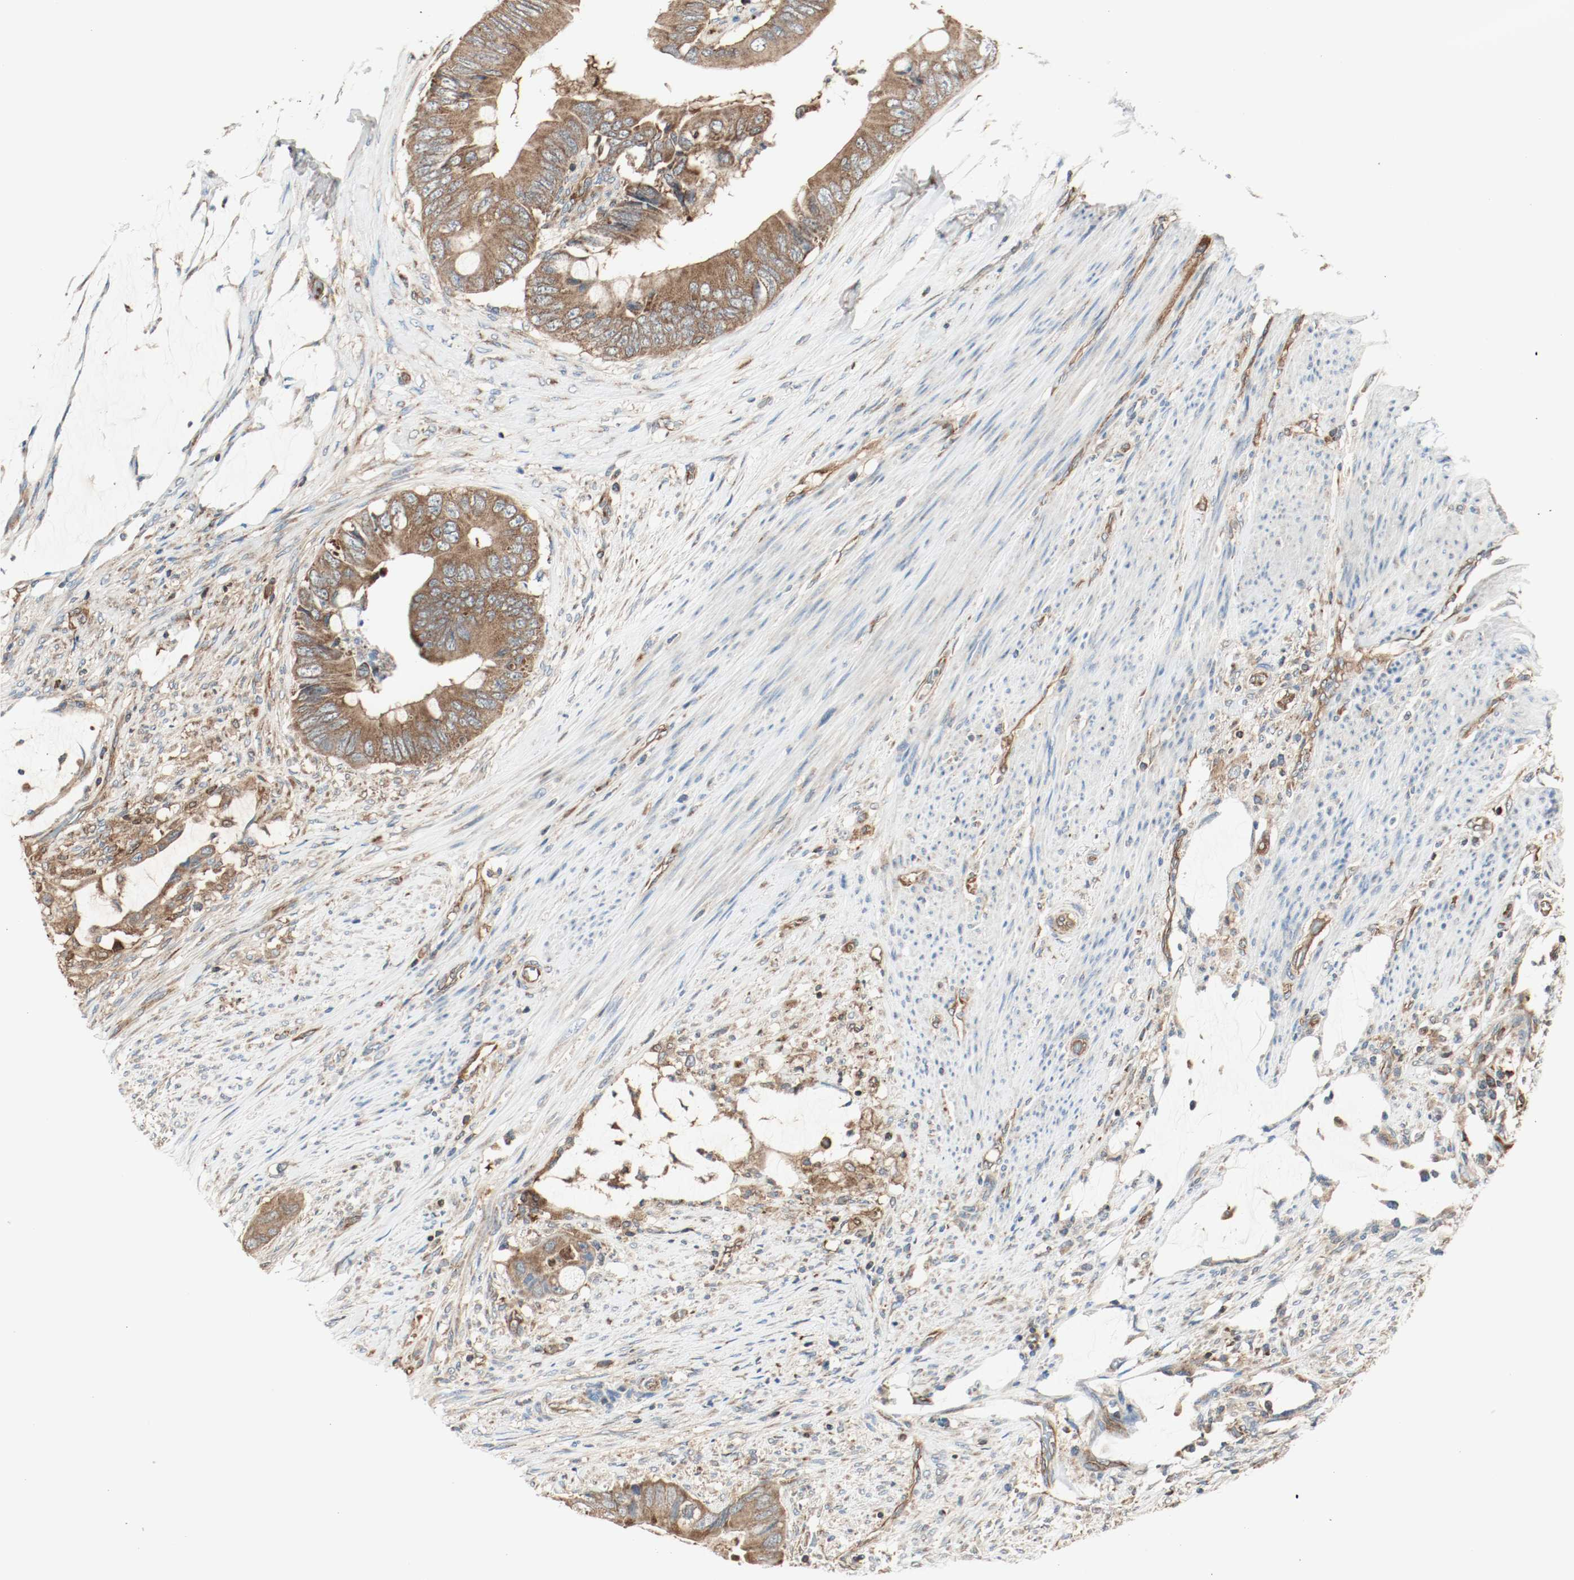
{"staining": {"intensity": "moderate", "quantity": ">75%", "location": "cytoplasmic/membranous"}, "tissue": "colorectal cancer", "cell_type": "Tumor cells", "image_type": "cancer", "snomed": [{"axis": "morphology", "description": "Adenocarcinoma, NOS"}, {"axis": "topography", "description": "Rectum"}], "caption": "This is an image of immunohistochemistry staining of colorectal cancer (adenocarcinoma), which shows moderate expression in the cytoplasmic/membranous of tumor cells.", "gene": "PLCG1", "patient": {"sex": "female", "age": 77}}